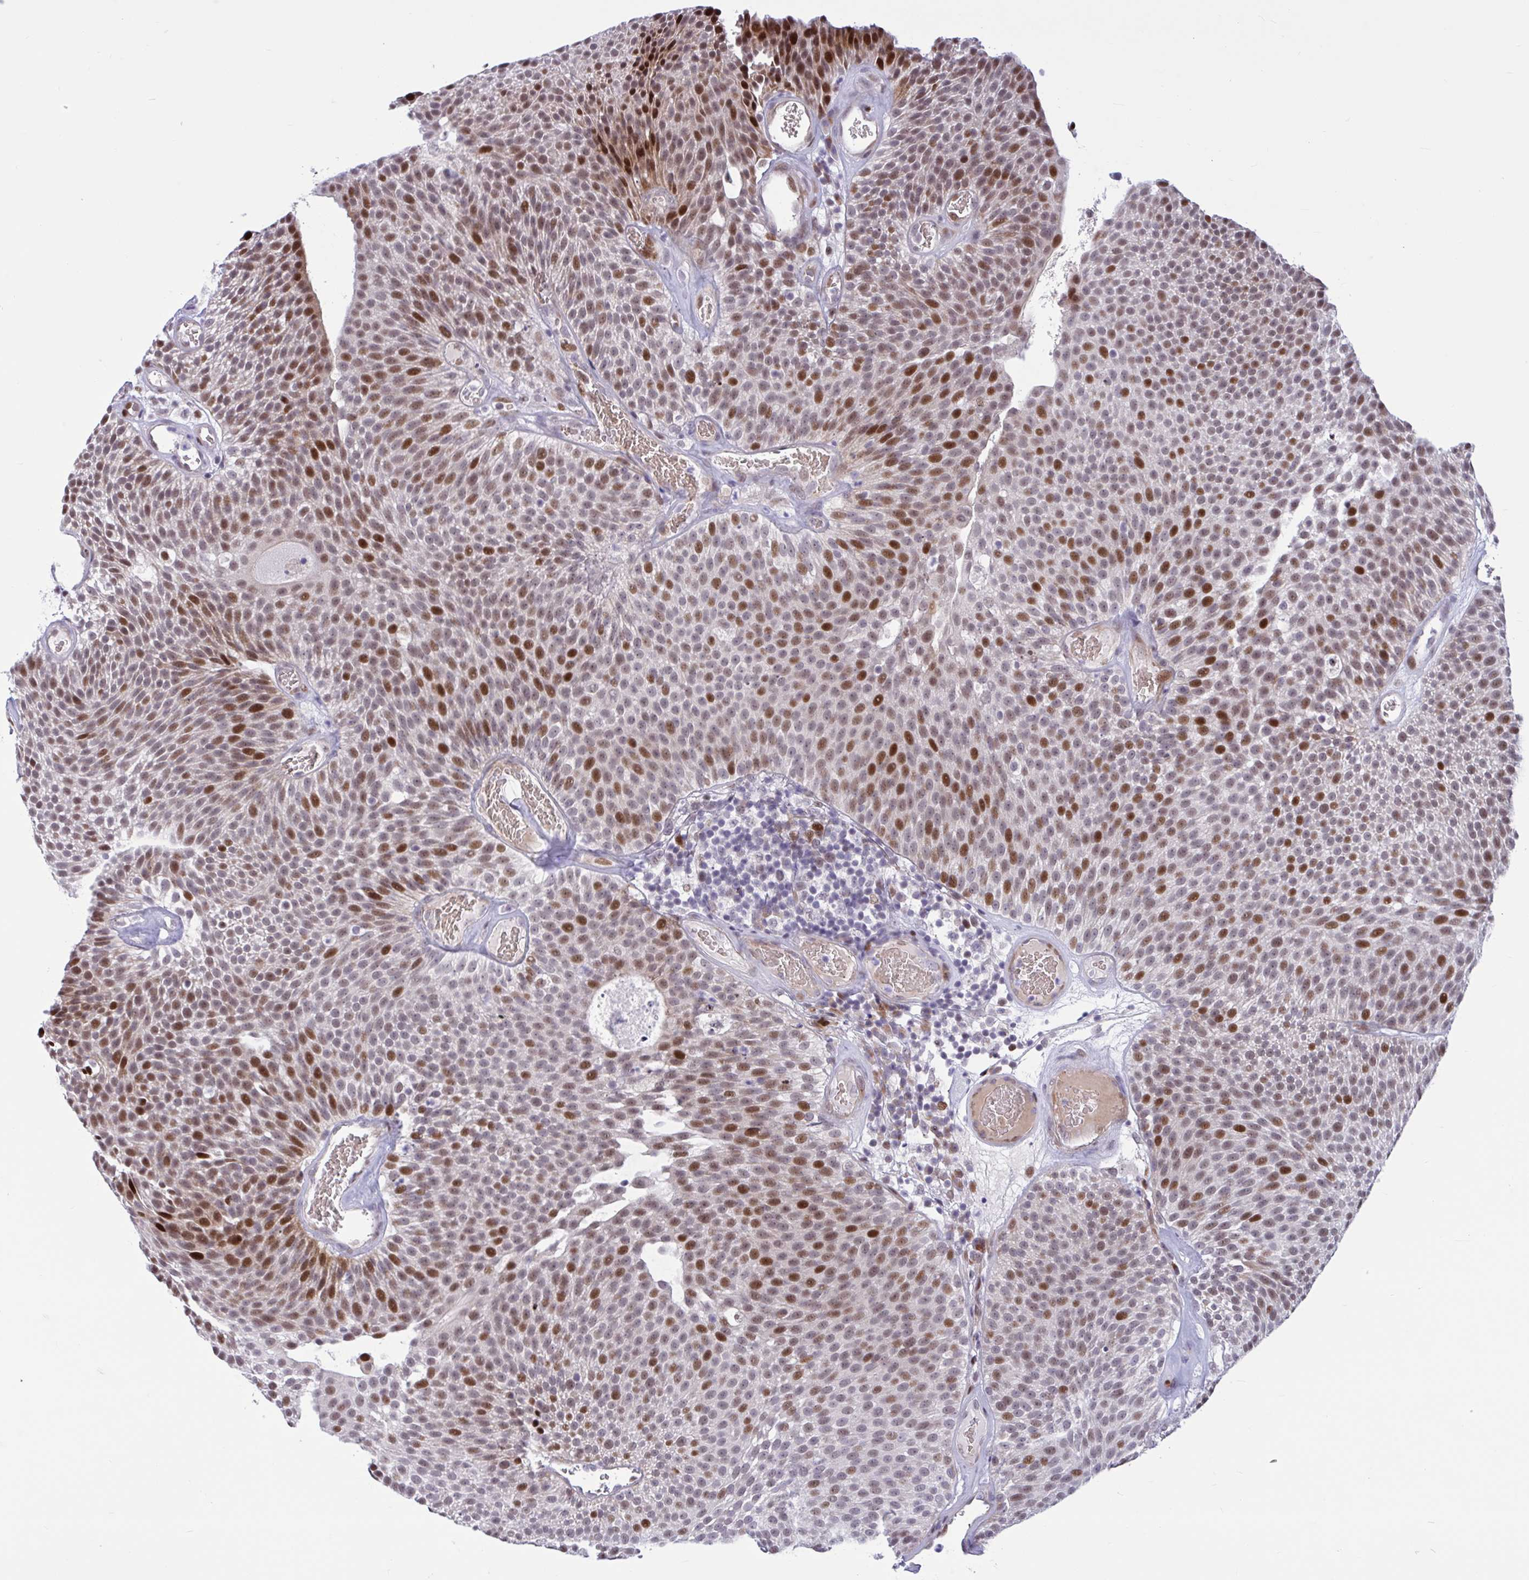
{"staining": {"intensity": "strong", "quantity": "25%-75%", "location": "cytoplasmic/membranous,nuclear"}, "tissue": "urothelial cancer", "cell_type": "Tumor cells", "image_type": "cancer", "snomed": [{"axis": "morphology", "description": "Urothelial carcinoma, Low grade"}, {"axis": "topography", "description": "Urinary bladder"}], "caption": "Low-grade urothelial carcinoma stained with a protein marker displays strong staining in tumor cells.", "gene": "RBL1", "patient": {"sex": "female", "age": 79}}